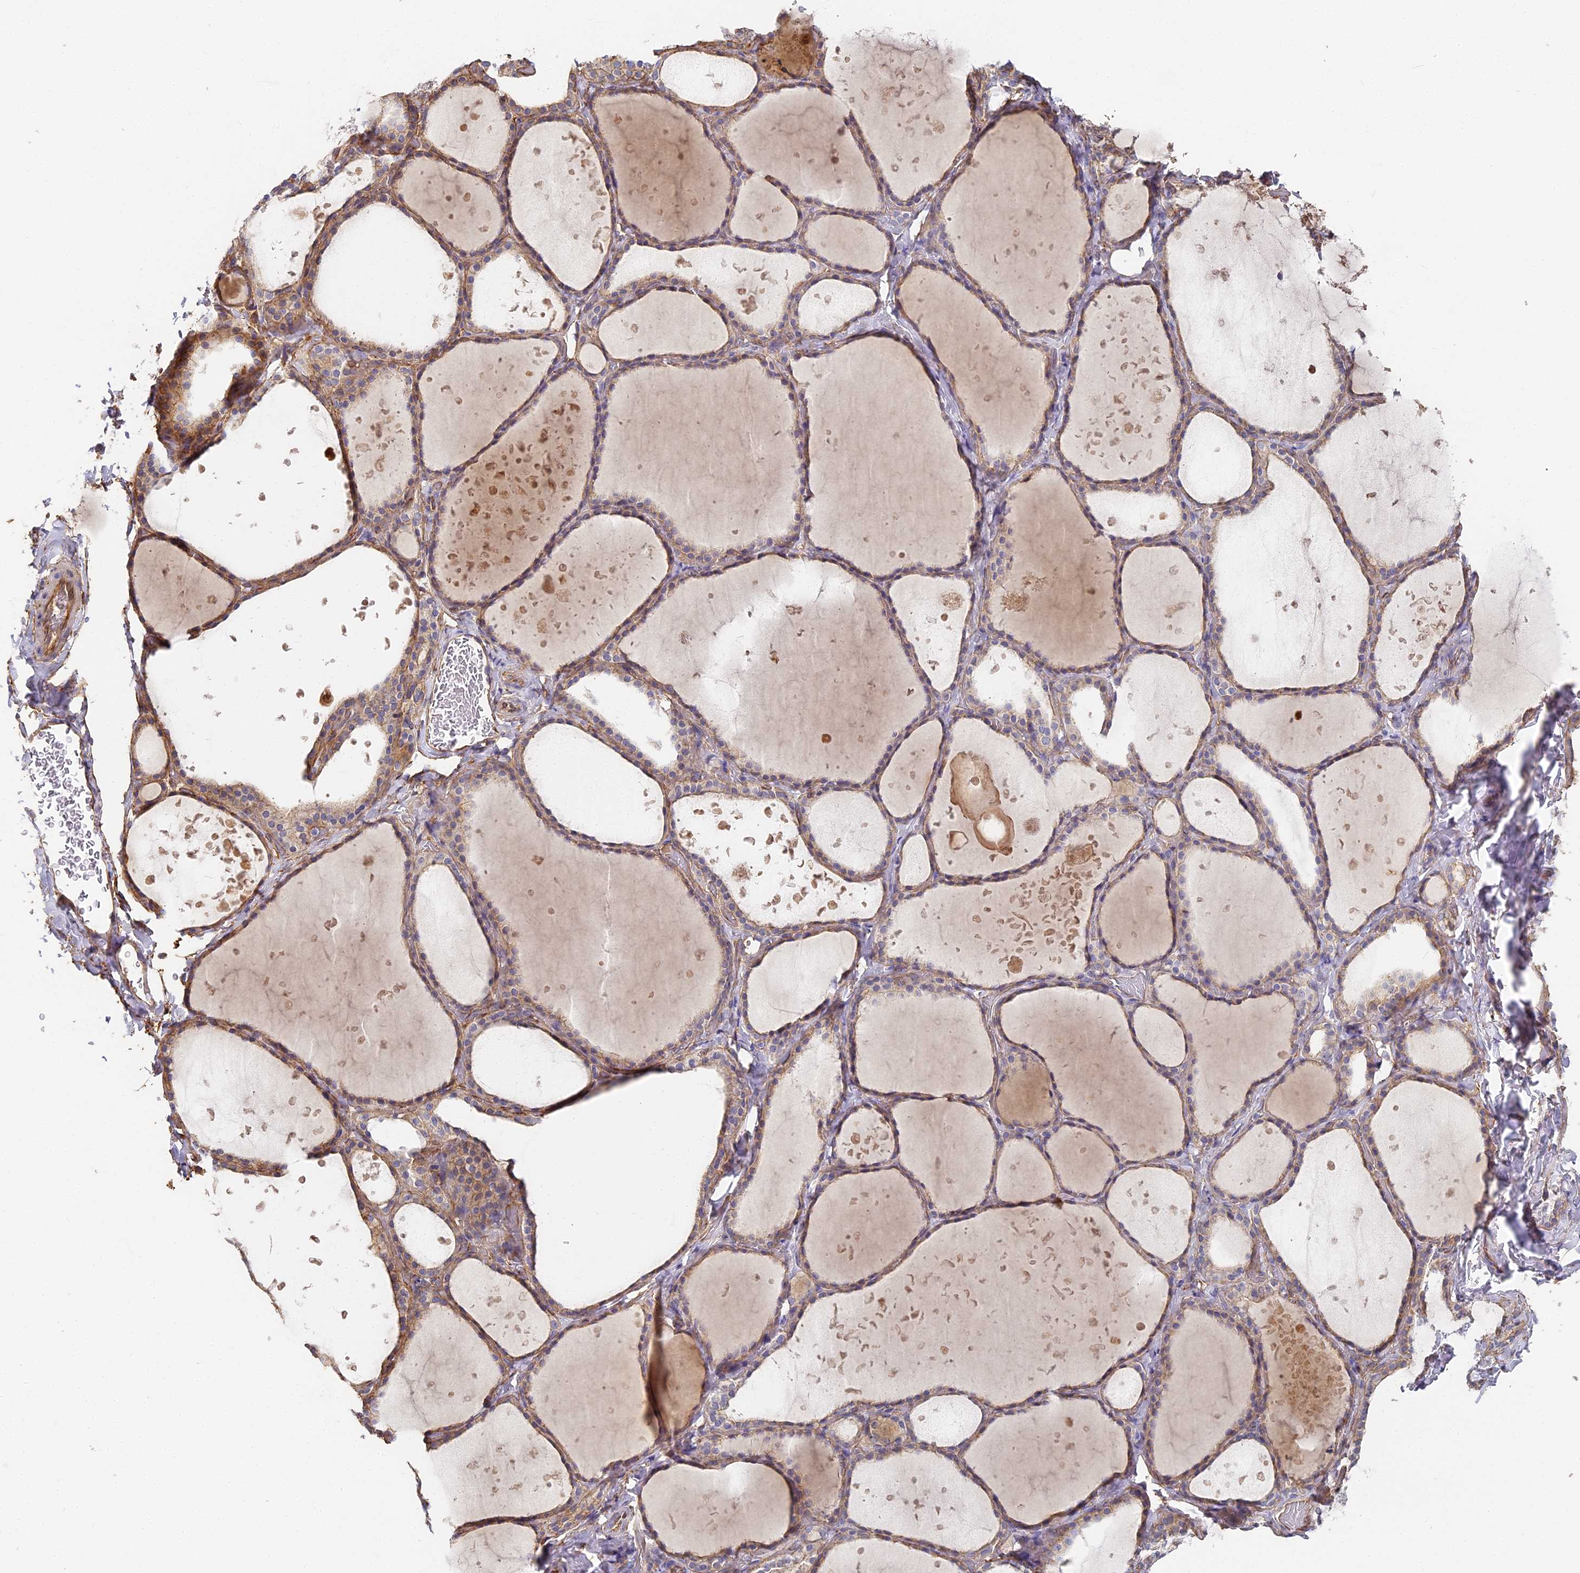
{"staining": {"intensity": "weak", "quantity": "<25%", "location": "cytoplasmic/membranous"}, "tissue": "thyroid gland", "cell_type": "Glandular cells", "image_type": "normal", "snomed": [{"axis": "morphology", "description": "Normal tissue, NOS"}, {"axis": "topography", "description": "Thyroid gland"}], "caption": "Immunohistochemistry photomicrograph of normal thyroid gland: thyroid gland stained with DAB reveals no significant protein staining in glandular cells. (DAB immunohistochemistry visualized using brightfield microscopy, high magnification).", "gene": "CCDC30", "patient": {"sex": "female", "age": 44}}